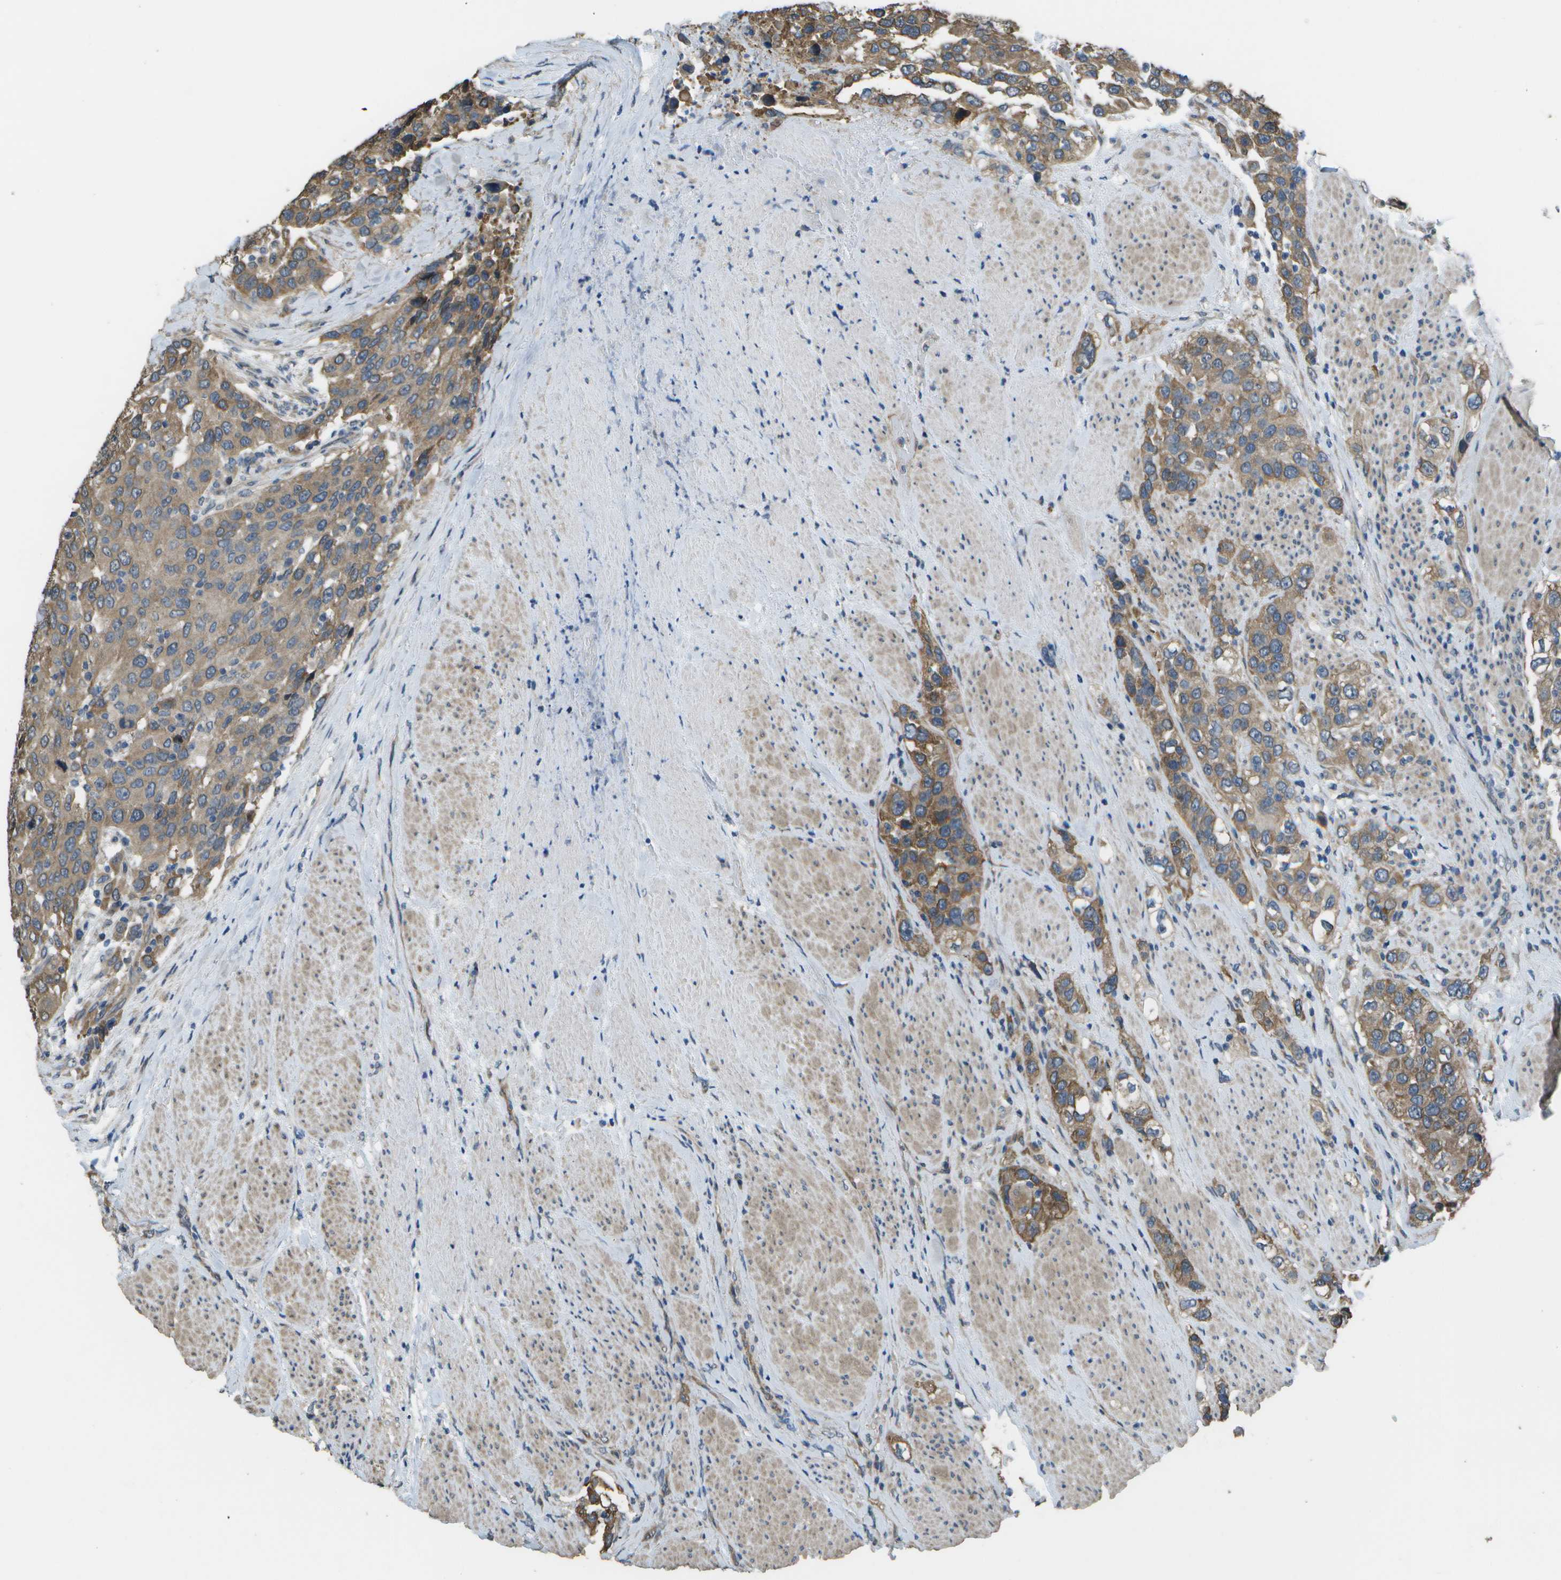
{"staining": {"intensity": "moderate", "quantity": ">75%", "location": "cytoplasmic/membranous"}, "tissue": "urothelial cancer", "cell_type": "Tumor cells", "image_type": "cancer", "snomed": [{"axis": "morphology", "description": "Urothelial carcinoma, High grade"}, {"axis": "topography", "description": "Urinary bladder"}], "caption": "Immunohistochemistry (IHC) image of neoplastic tissue: urothelial carcinoma (high-grade) stained using immunohistochemistry (IHC) displays medium levels of moderate protein expression localized specifically in the cytoplasmic/membranous of tumor cells, appearing as a cytoplasmic/membranous brown color.", "gene": "CLNS1A", "patient": {"sex": "female", "age": 80}}